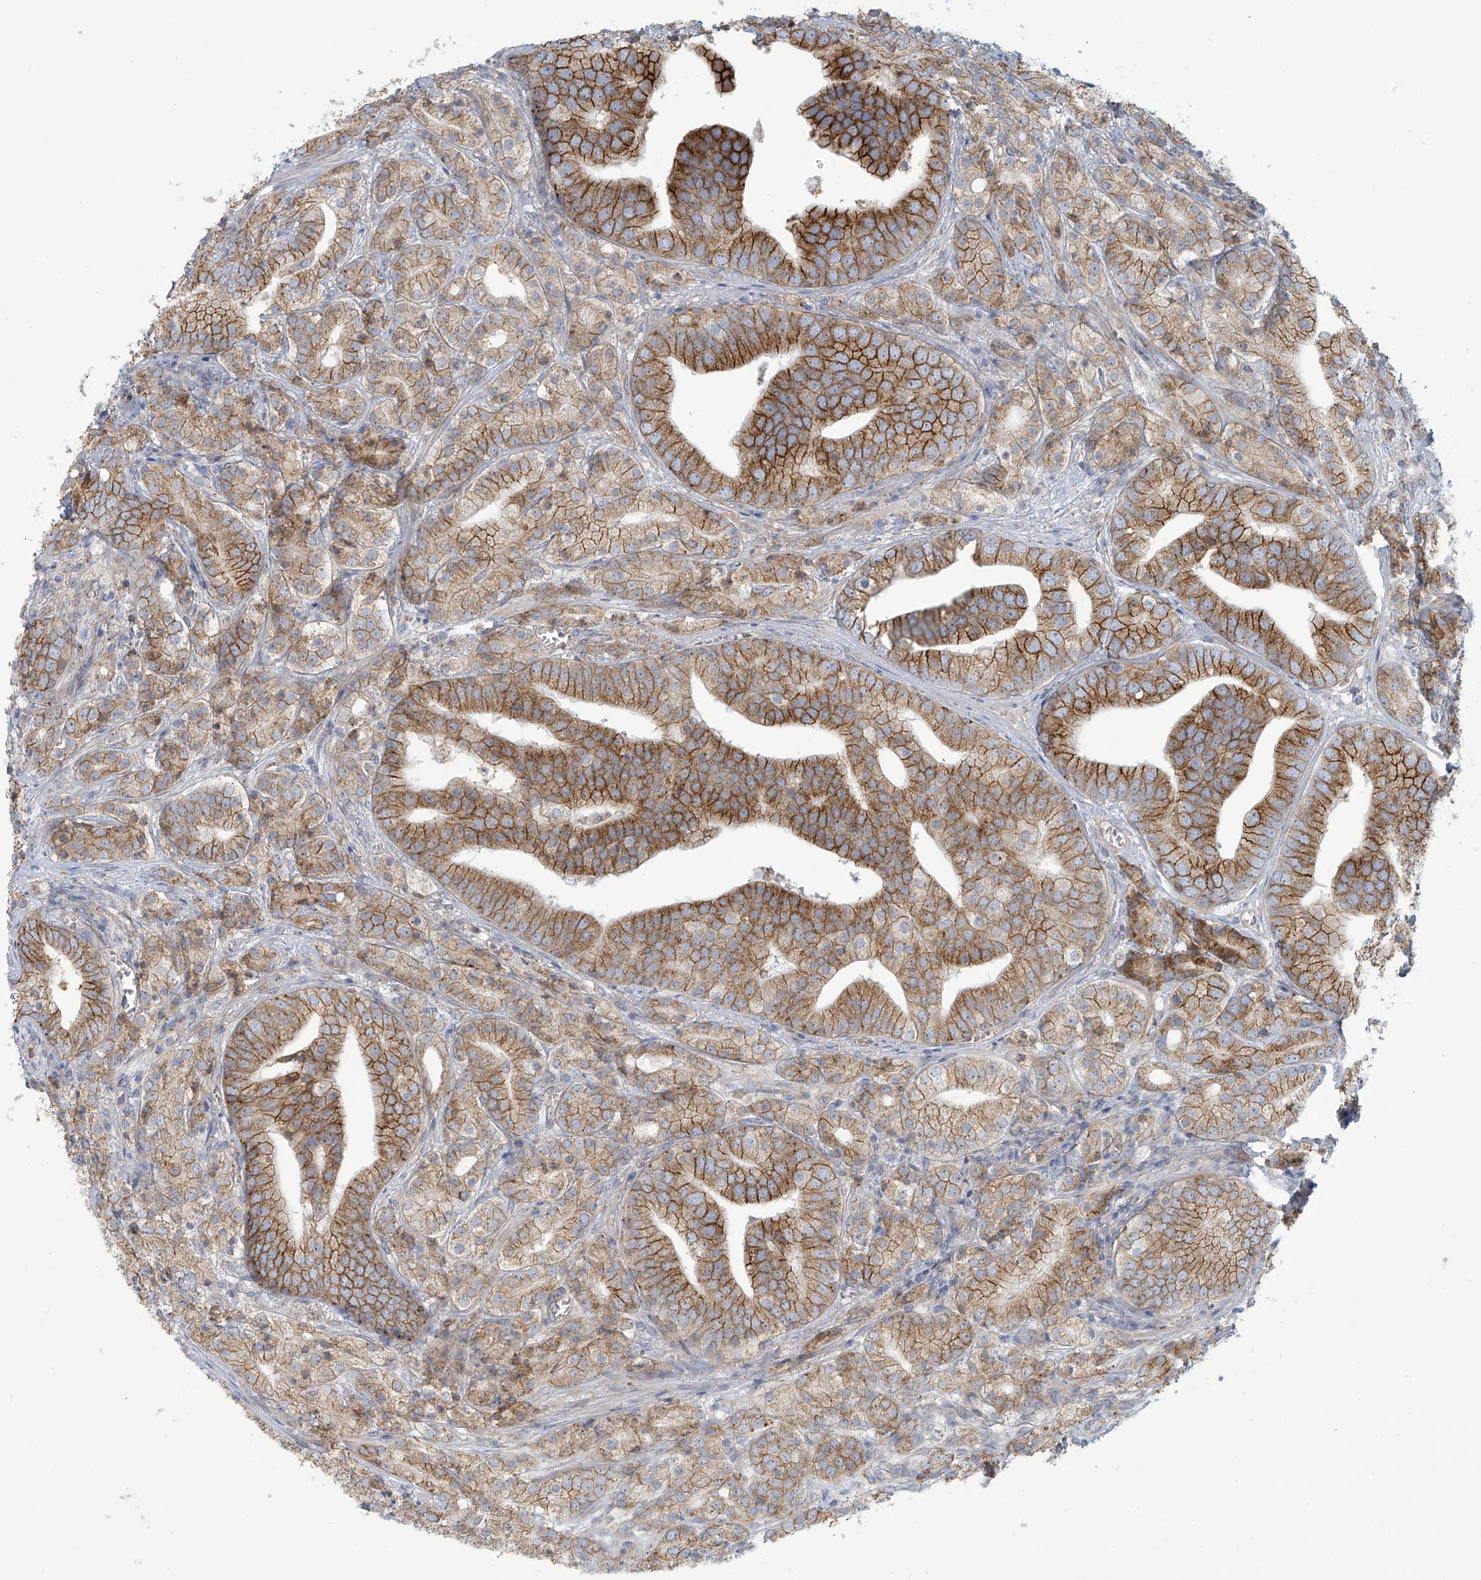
{"staining": {"intensity": "moderate", "quantity": ">75%", "location": "cytoplasmic/membranous"}, "tissue": "prostate cancer", "cell_type": "Tumor cells", "image_type": "cancer", "snomed": [{"axis": "morphology", "description": "Adenocarcinoma, High grade"}, {"axis": "topography", "description": "Prostate"}], "caption": "Moderate cytoplasmic/membranous expression for a protein is identified in approximately >75% of tumor cells of adenocarcinoma (high-grade) (prostate) using IHC.", "gene": "LZTS3", "patient": {"sex": "male", "age": 57}}